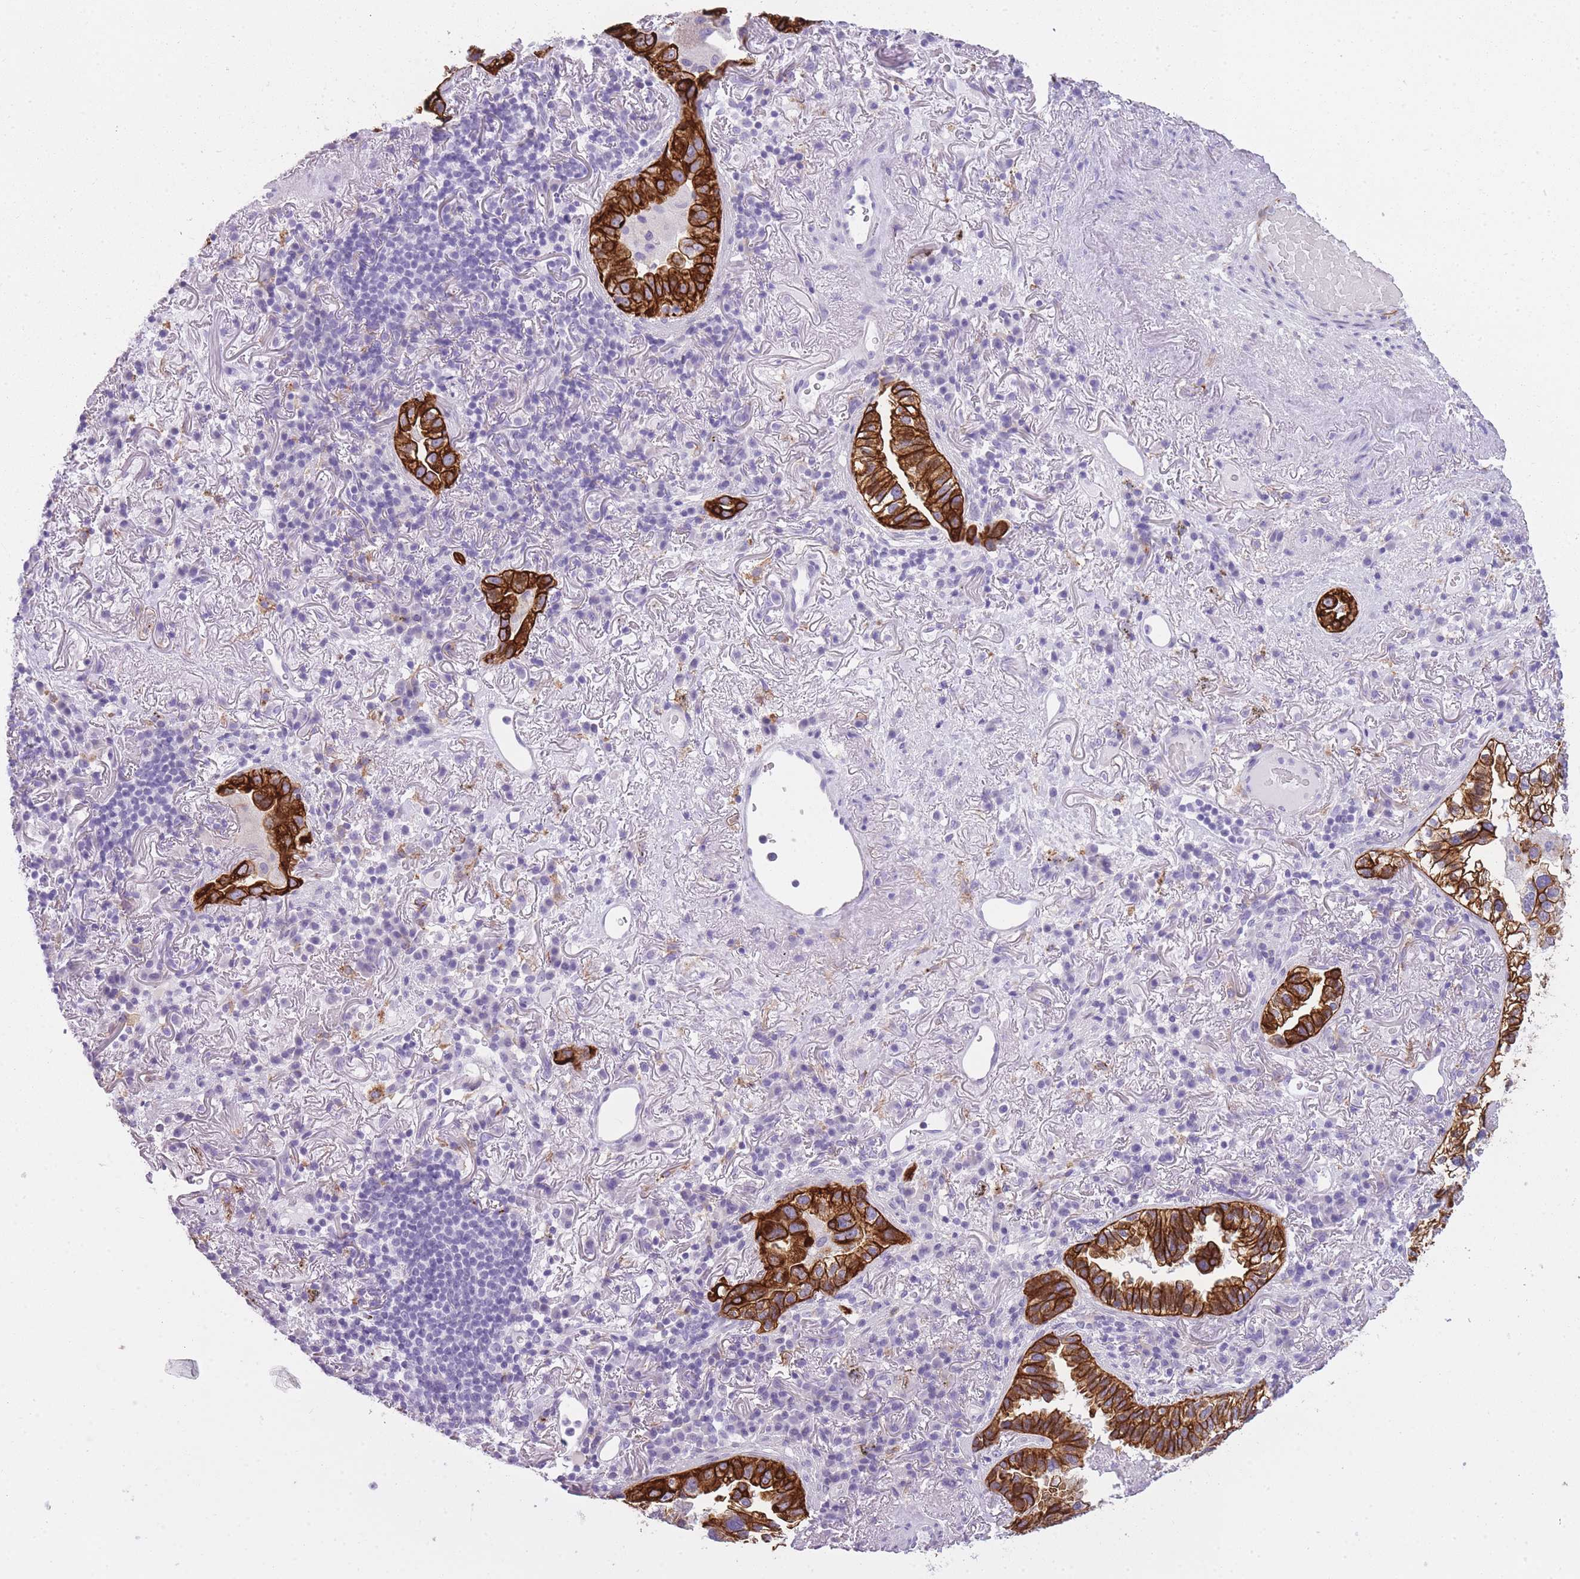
{"staining": {"intensity": "strong", "quantity": ">75%", "location": "cytoplasmic/membranous"}, "tissue": "lung cancer", "cell_type": "Tumor cells", "image_type": "cancer", "snomed": [{"axis": "morphology", "description": "Adenocarcinoma, NOS"}, {"axis": "topography", "description": "Lung"}], "caption": "Brown immunohistochemical staining in lung adenocarcinoma displays strong cytoplasmic/membranous positivity in approximately >75% of tumor cells.", "gene": "RADX", "patient": {"sex": "female", "age": 69}}